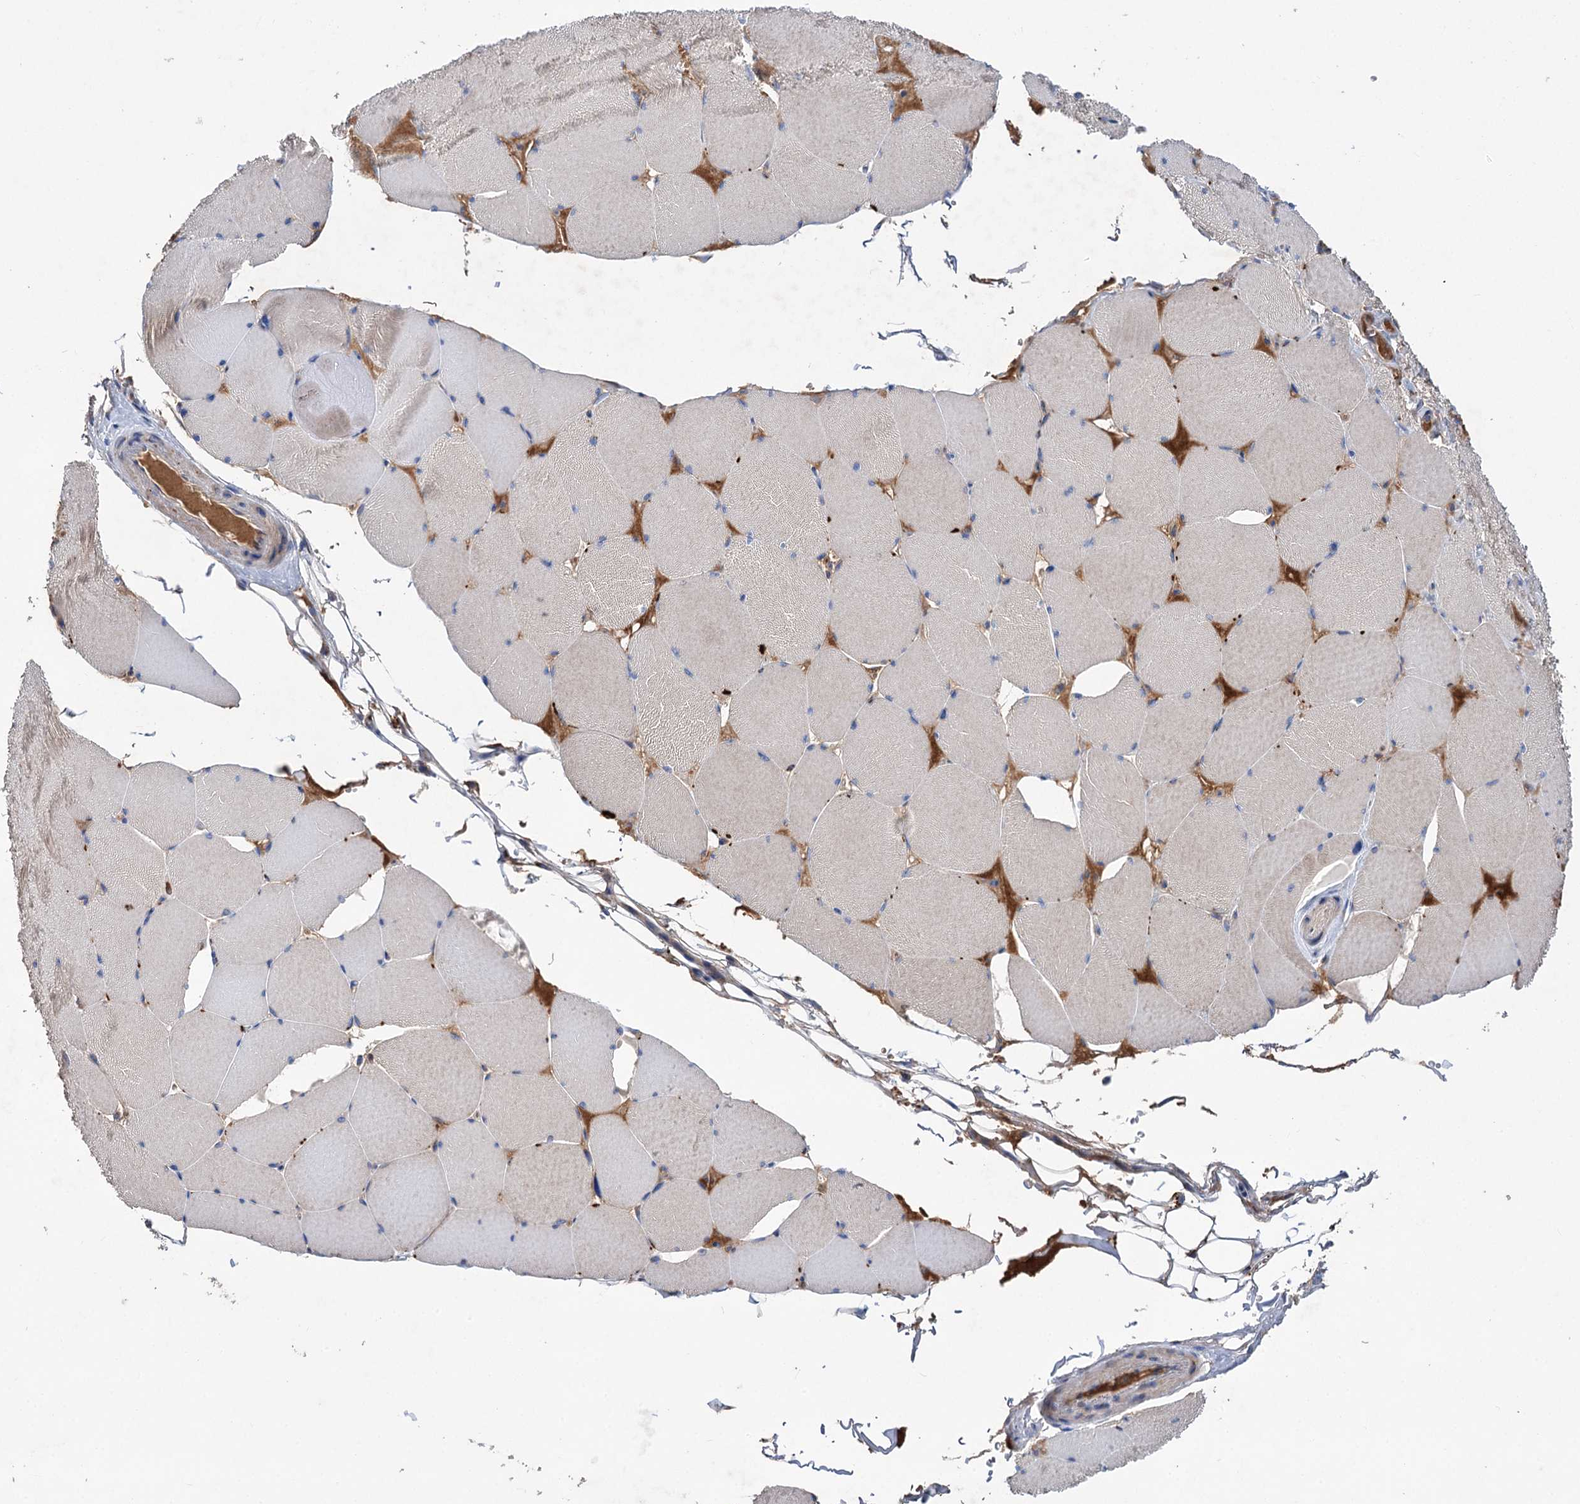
{"staining": {"intensity": "weak", "quantity": "<25%", "location": "cytoplasmic/membranous"}, "tissue": "skeletal muscle", "cell_type": "Myocytes", "image_type": "normal", "snomed": [{"axis": "morphology", "description": "Normal tissue, NOS"}, {"axis": "topography", "description": "Skeletal muscle"}, {"axis": "topography", "description": "Head-Neck"}], "caption": "A micrograph of skeletal muscle stained for a protein shows no brown staining in myocytes. Nuclei are stained in blue.", "gene": "CLPB", "patient": {"sex": "male", "age": 66}}